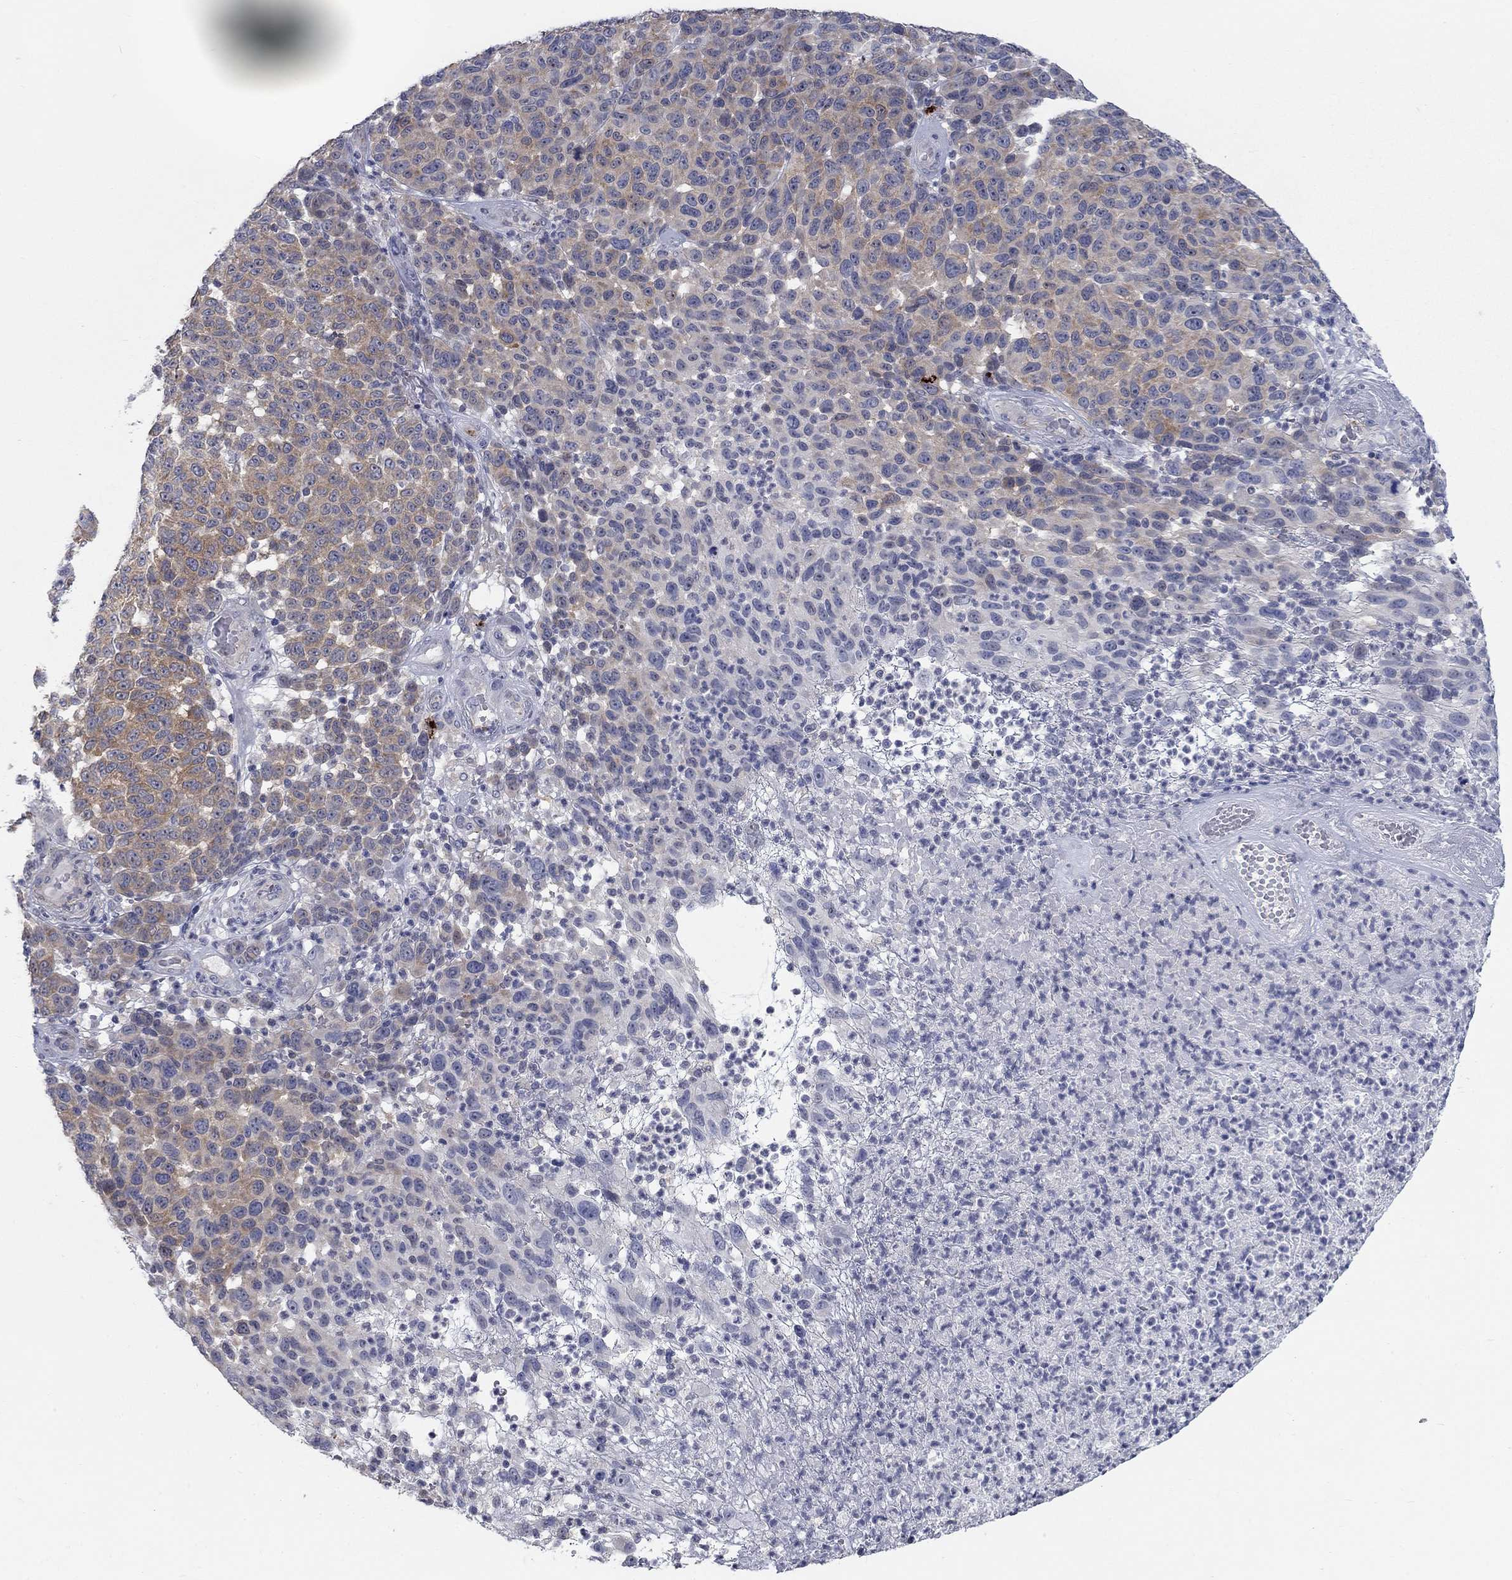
{"staining": {"intensity": "moderate", "quantity": "25%-75%", "location": "cytoplasmic/membranous"}, "tissue": "melanoma", "cell_type": "Tumor cells", "image_type": "cancer", "snomed": [{"axis": "morphology", "description": "Malignant melanoma, NOS"}, {"axis": "topography", "description": "Skin"}], "caption": "Immunohistochemistry staining of malignant melanoma, which reveals medium levels of moderate cytoplasmic/membranous staining in approximately 25%-75% of tumor cells indicating moderate cytoplasmic/membranous protein positivity. The staining was performed using DAB (brown) for protein detection and nuclei were counterstained in hematoxylin (blue).", "gene": "MTSS2", "patient": {"sex": "male", "age": 59}}